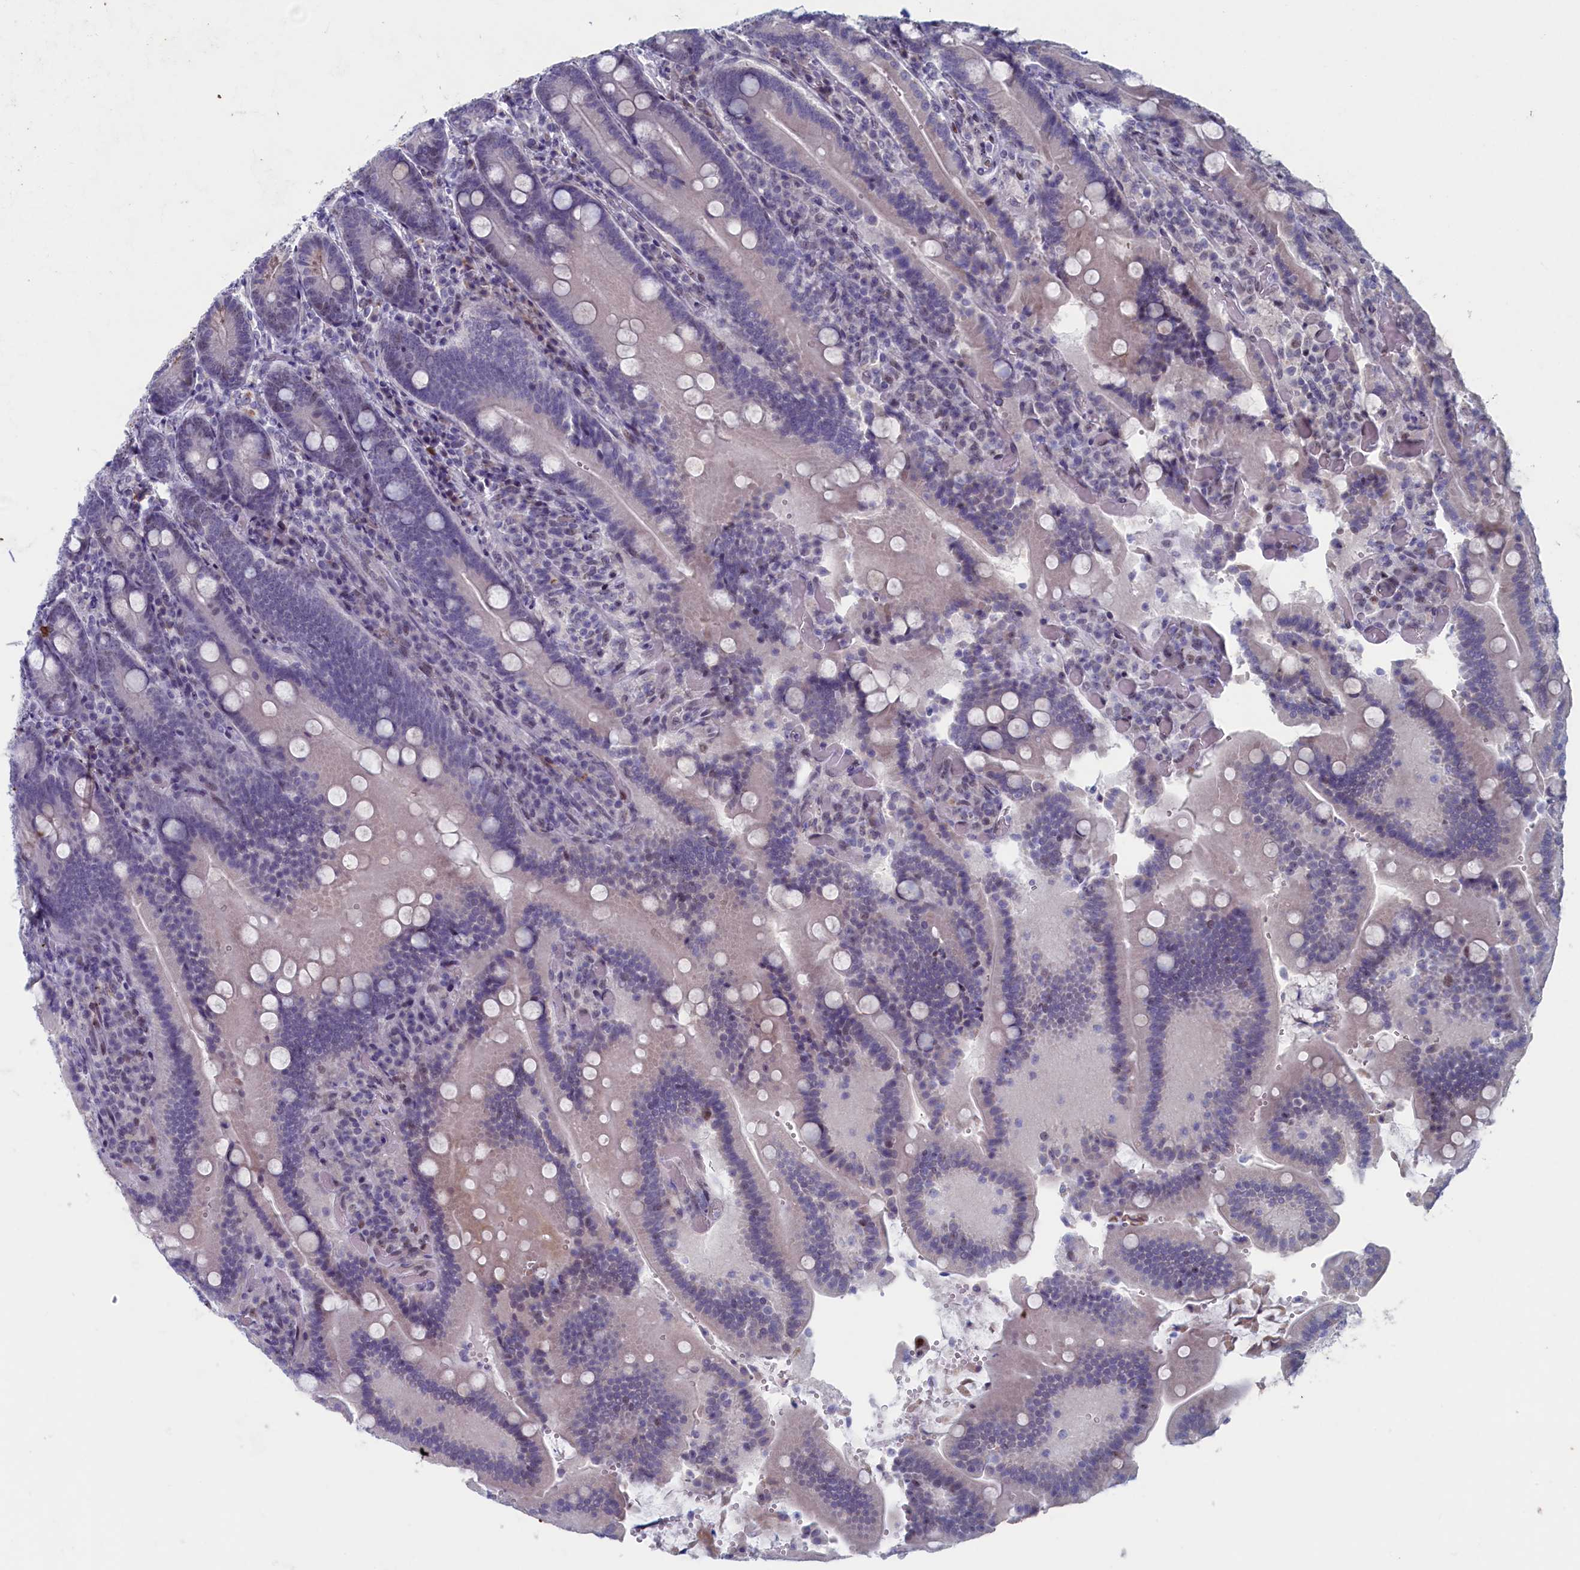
{"staining": {"intensity": "moderate", "quantity": "<25%", "location": "nuclear"}, "tissue": "duodenum", "cell_type": "Glandular cells", "image_type": "normal", "snomed": [{"axis": "morphology", "description": "Normal tissue, NOS"}, {"axis": "topography", "description": "Duodenum"}], "caption": "Immunohistochemical staining of normal duodenum reveals moderate nuclear protein positivity in approximately <25% of glandular cells.", "gene": "WDR76", "patient": {"sex": "female", "age": 62}}